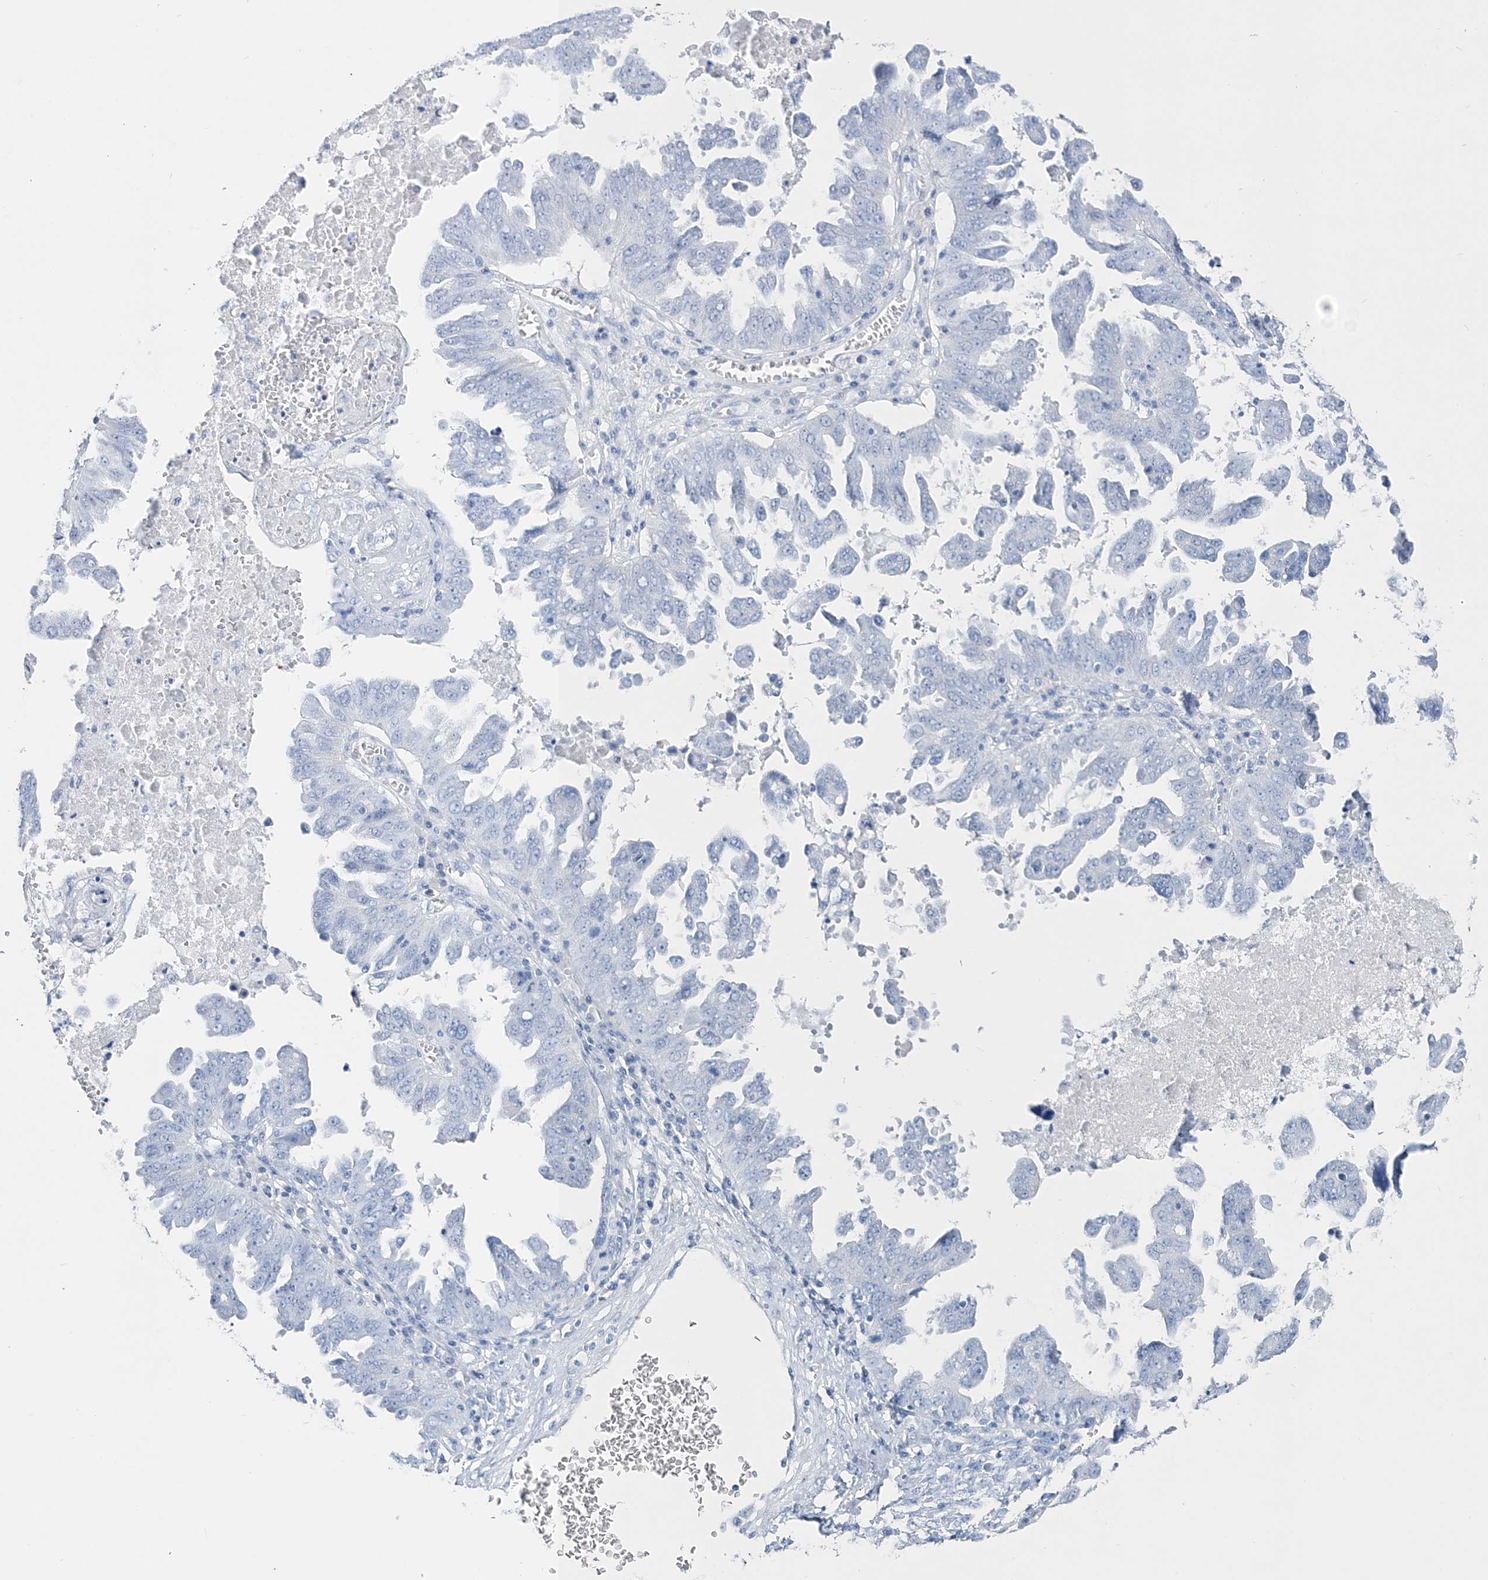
{"staining": {"intensity": "negative", "quantity": "none", "location": "none"}, "tissue": "ovarian cancer", "cell_type": "Tumor cells", "image_type": "cancer", "snomed": [{"axis": "morphology", "description": "Carcinoma, endometroid"}, {"axis": "topography", "description": "Ovary"}], "caption": "Histopathology image shows no protein expression in tumor cells of ovarian endometroid carcinoma tissue. (Stains: DAB (3,3'-diaminobenzidine) immunohistochemistry with hematoxylin counter stain, Microscopy: brightfield microscopy at high magnification).", "gene": "TSPYL6", "patient": {"sex": "female", "age": 62}}